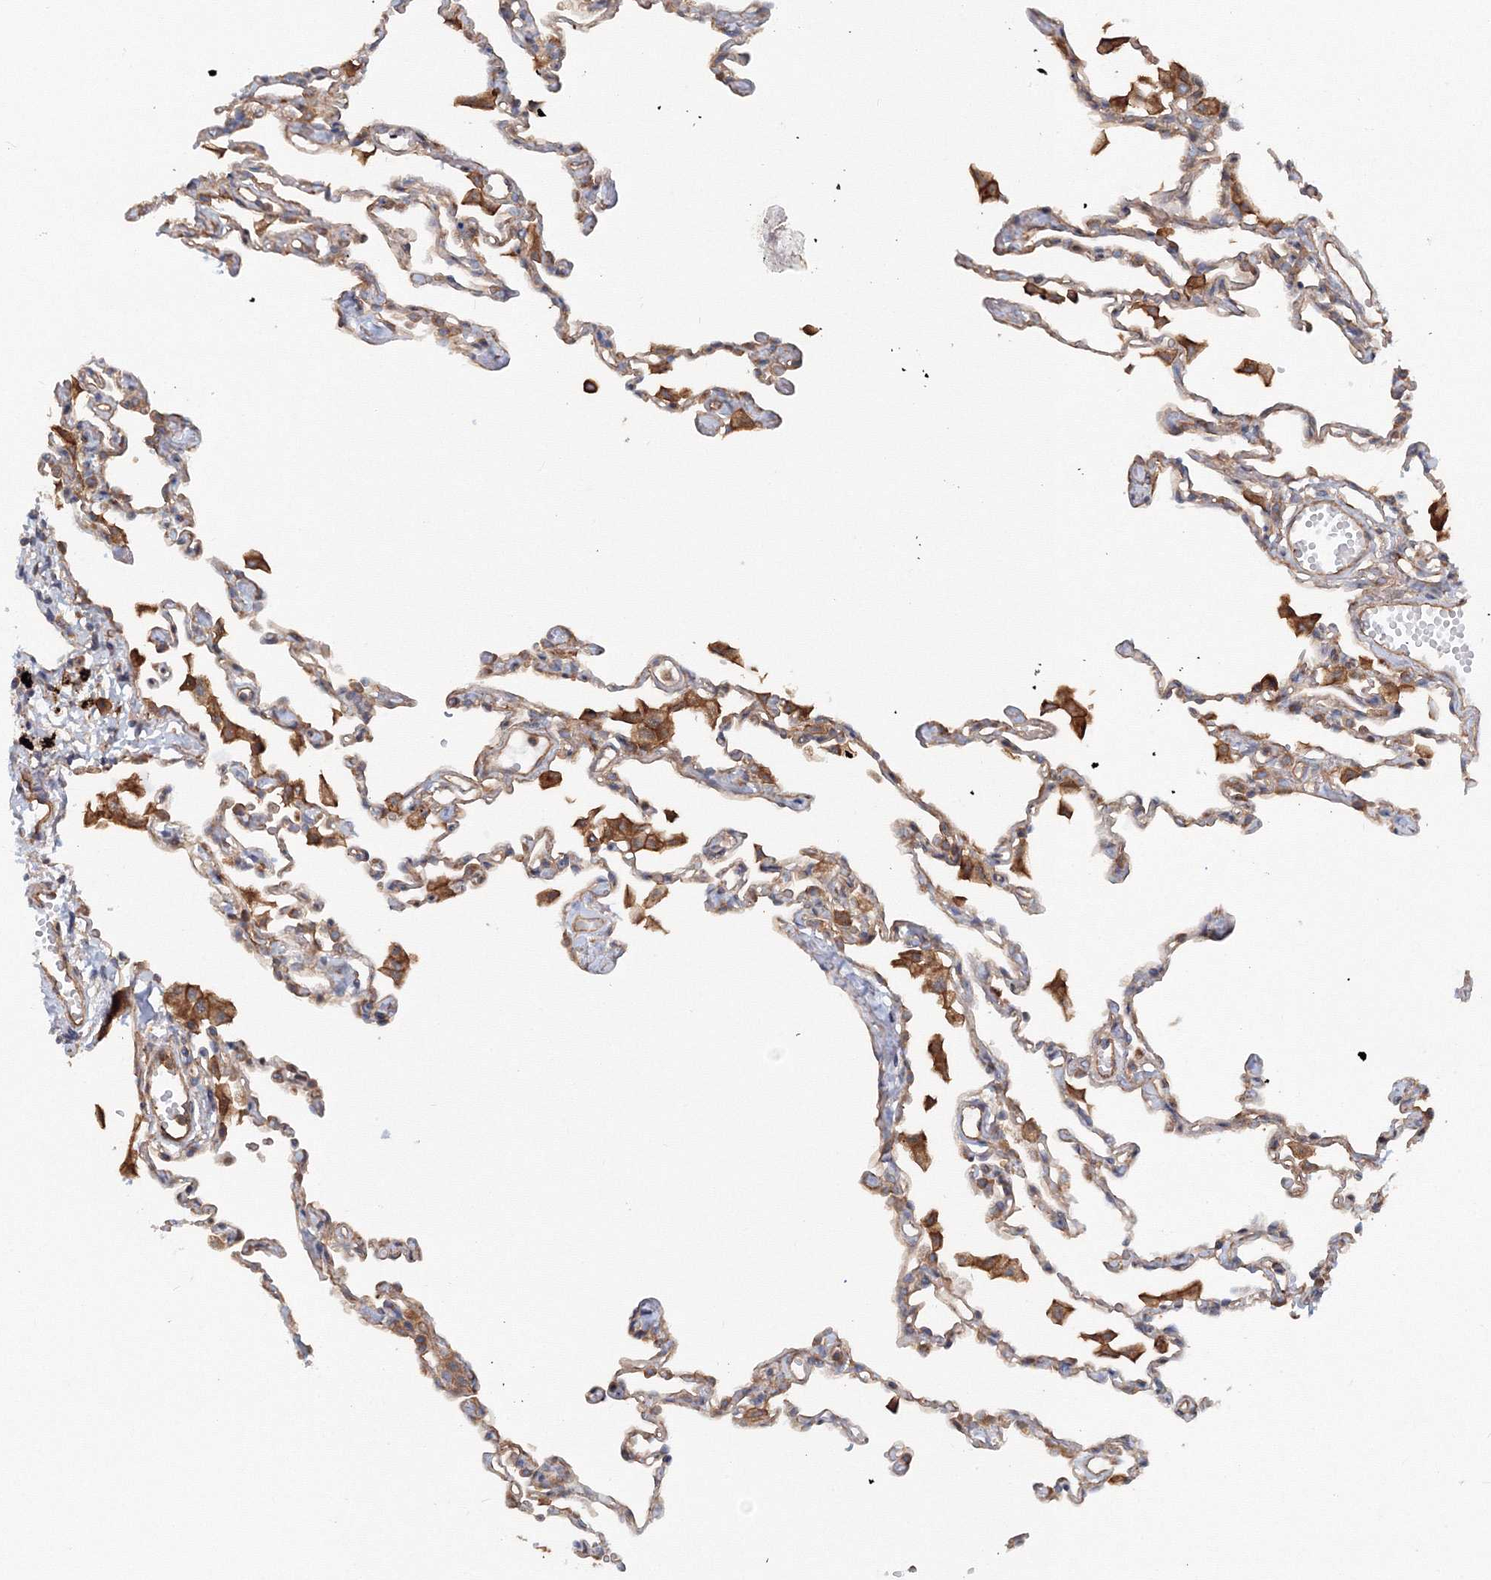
{"staining": {"intensity": "moderate", "quantity": "<25%", "location": "cytoplasmic/membranous"}, "tissue": "lung", "cell_type": "Alveolar cells", "image_type": "normal", "snomed": [{"axis": "morphology", "description": "Normal tissue, NOS"}, {"axis": "topography", "description": "Lung"}], "caption": "Moderate cytoplasmic/membranous protein positivity is present in approximately <25% of alveolar cells in lung. Immunohistochemistry stains the protein of interest in brown and the nuclei are stained blue.", "gene": "EXOC1", "patient": {"sex": "female", "age": 49}}